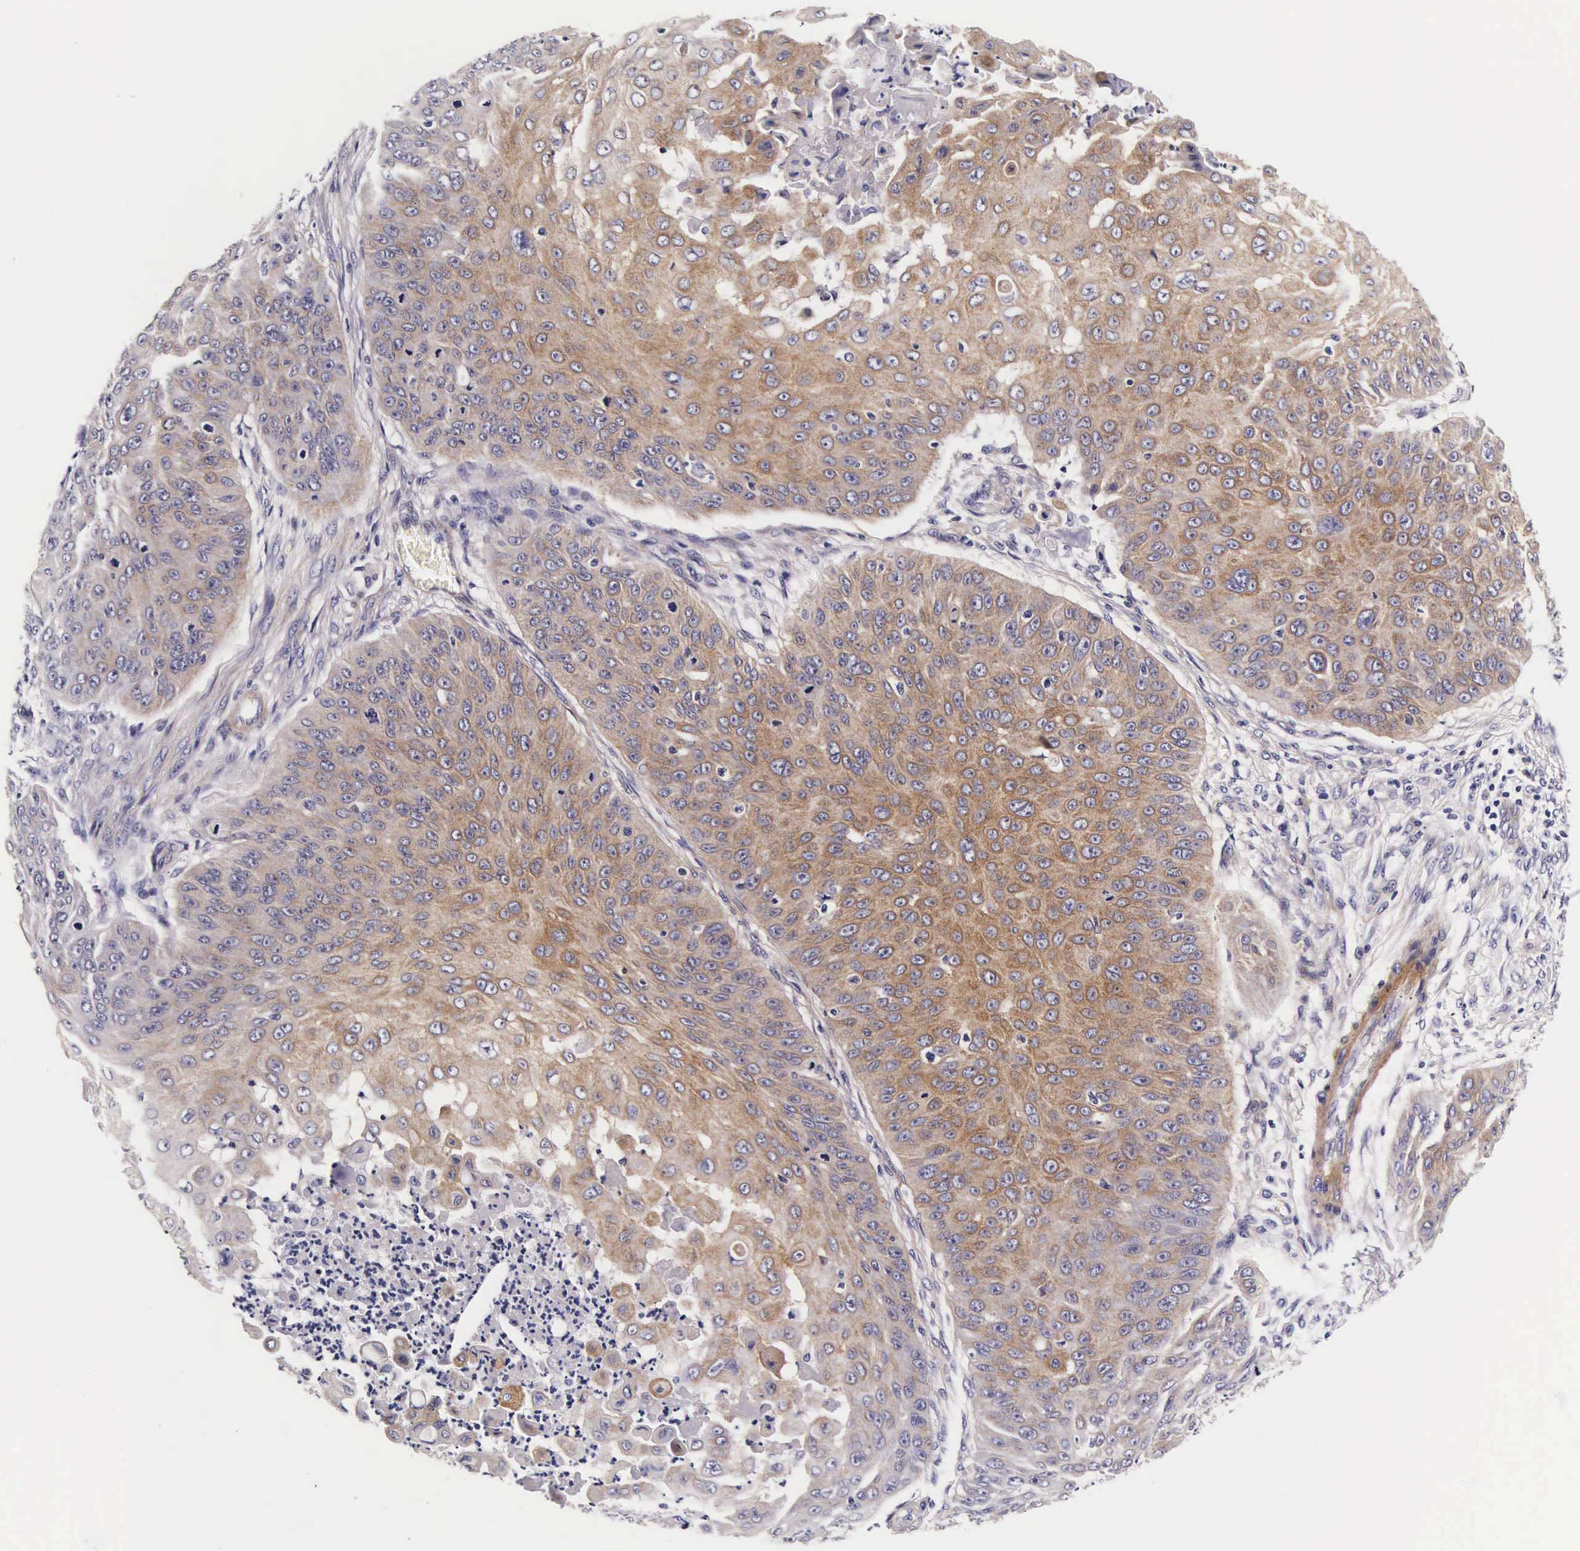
{"staining": {"intensity": "weak", "quantity": ">75%", "location": "cytoplasmic/membranous"}, "tissue": "skin cancer", "cell_type": "Tumor cells", "image_type": "cancer", "snomed": [{"axis": "morphology", "description": "Squamous cell carcinoma, NOS"}, {"axis": "topography", "description": "Skin"}], "caption": "Skin cancer tissue demonstrates weak cytoplasmic/membranous expression in approximately >75% of tumor cells", "gene": "UPRT", "patient": {"sex": "male", "age": 82}}